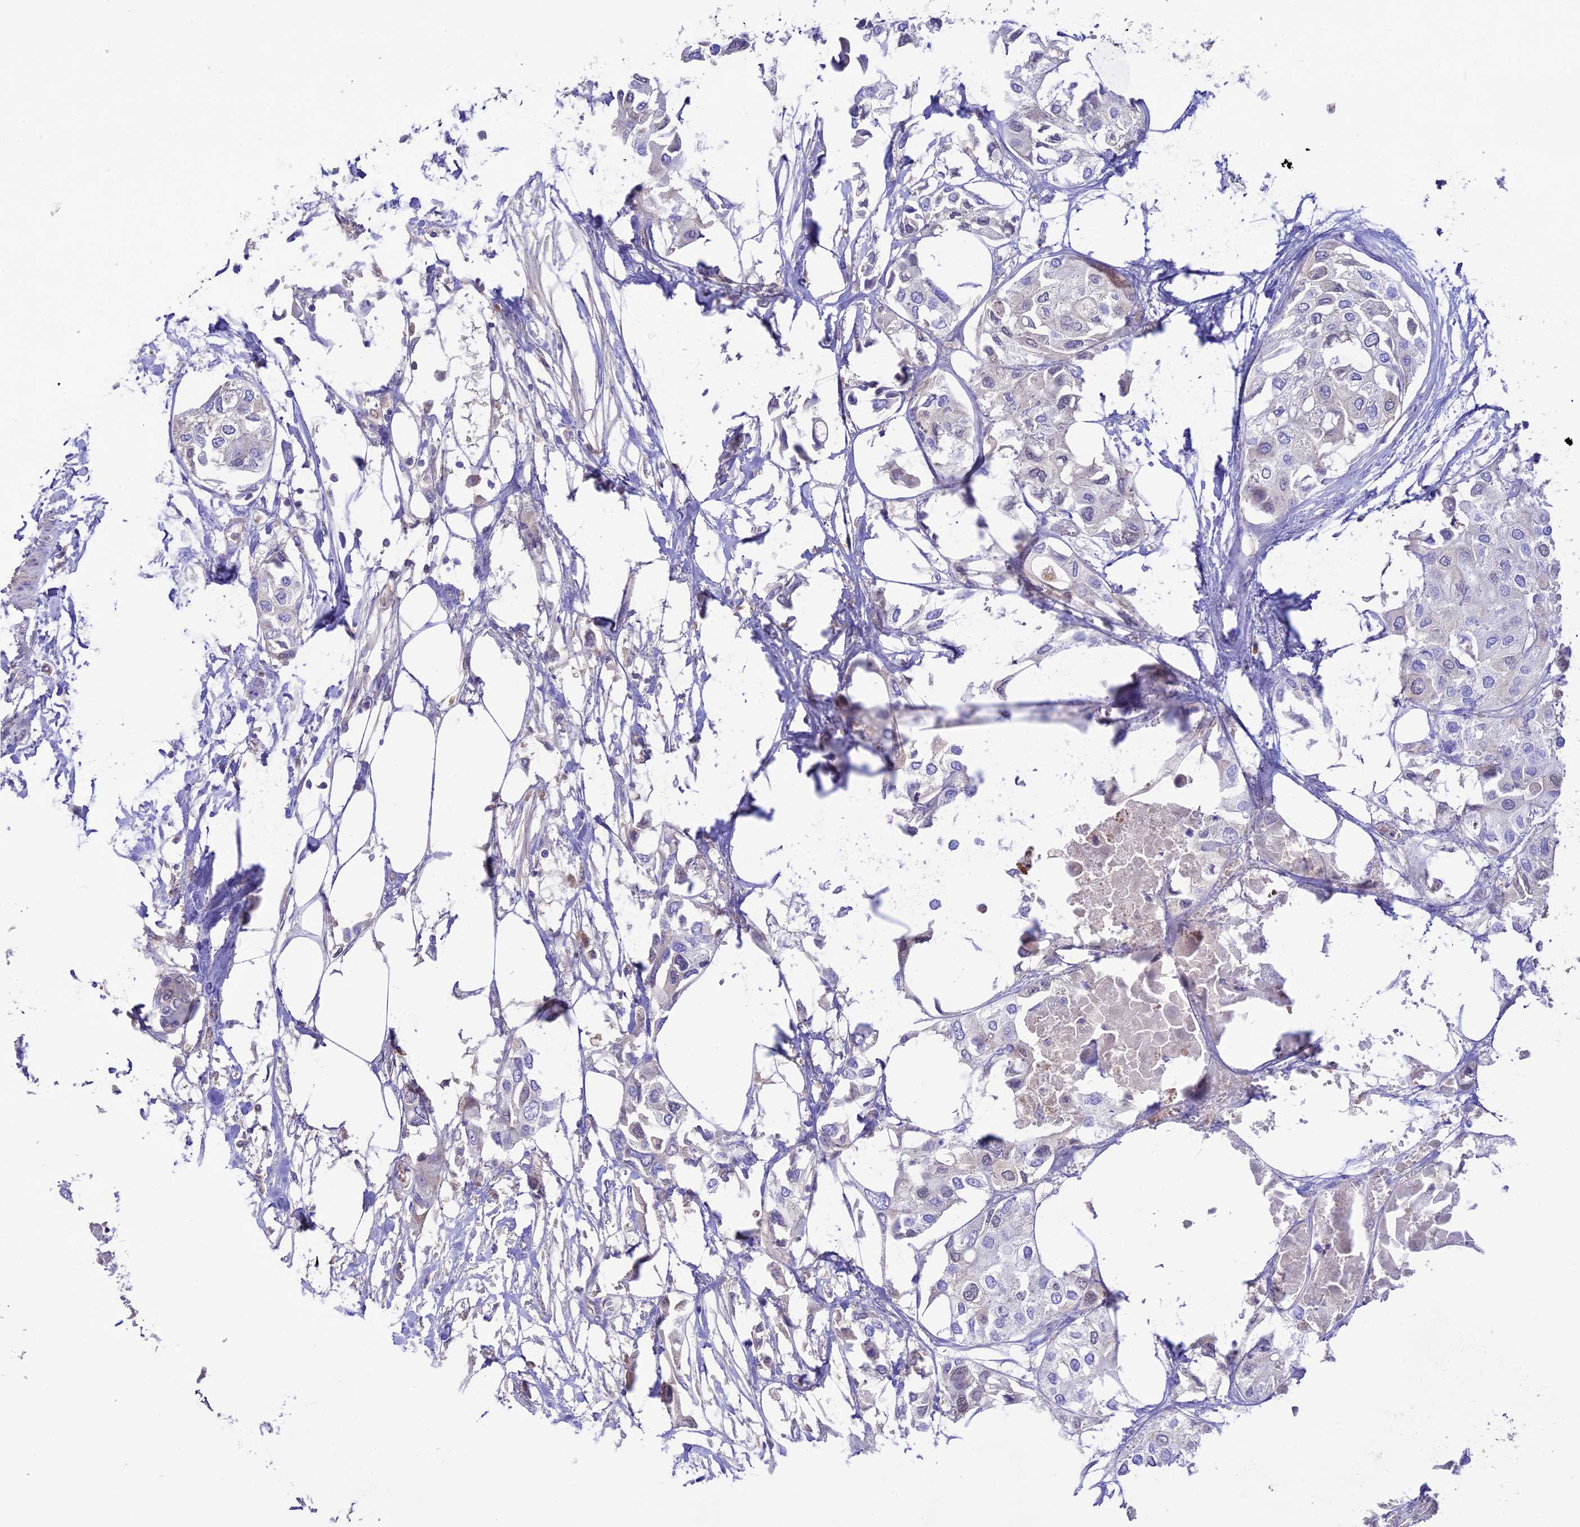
{"staining": {"intensity": "negative", "quantity": "none", "location": "none"}, "tissue": "urothelial cancer", "cell_type": "Tumor cells", "image_type": "cancer", "snomed": [{"axis": "morphology", "description": "Urothelial carcinoma, High grade"}, {"axis": "topography", "description": "Urinary bladder"}], "caption": "This is a histopathology image of IHC staining of high-grade urothelial carcinoma, which shows no positivity in tumor cells.", "gene": "NLRP9", "patient": {"sex": "male", "age": 64}}